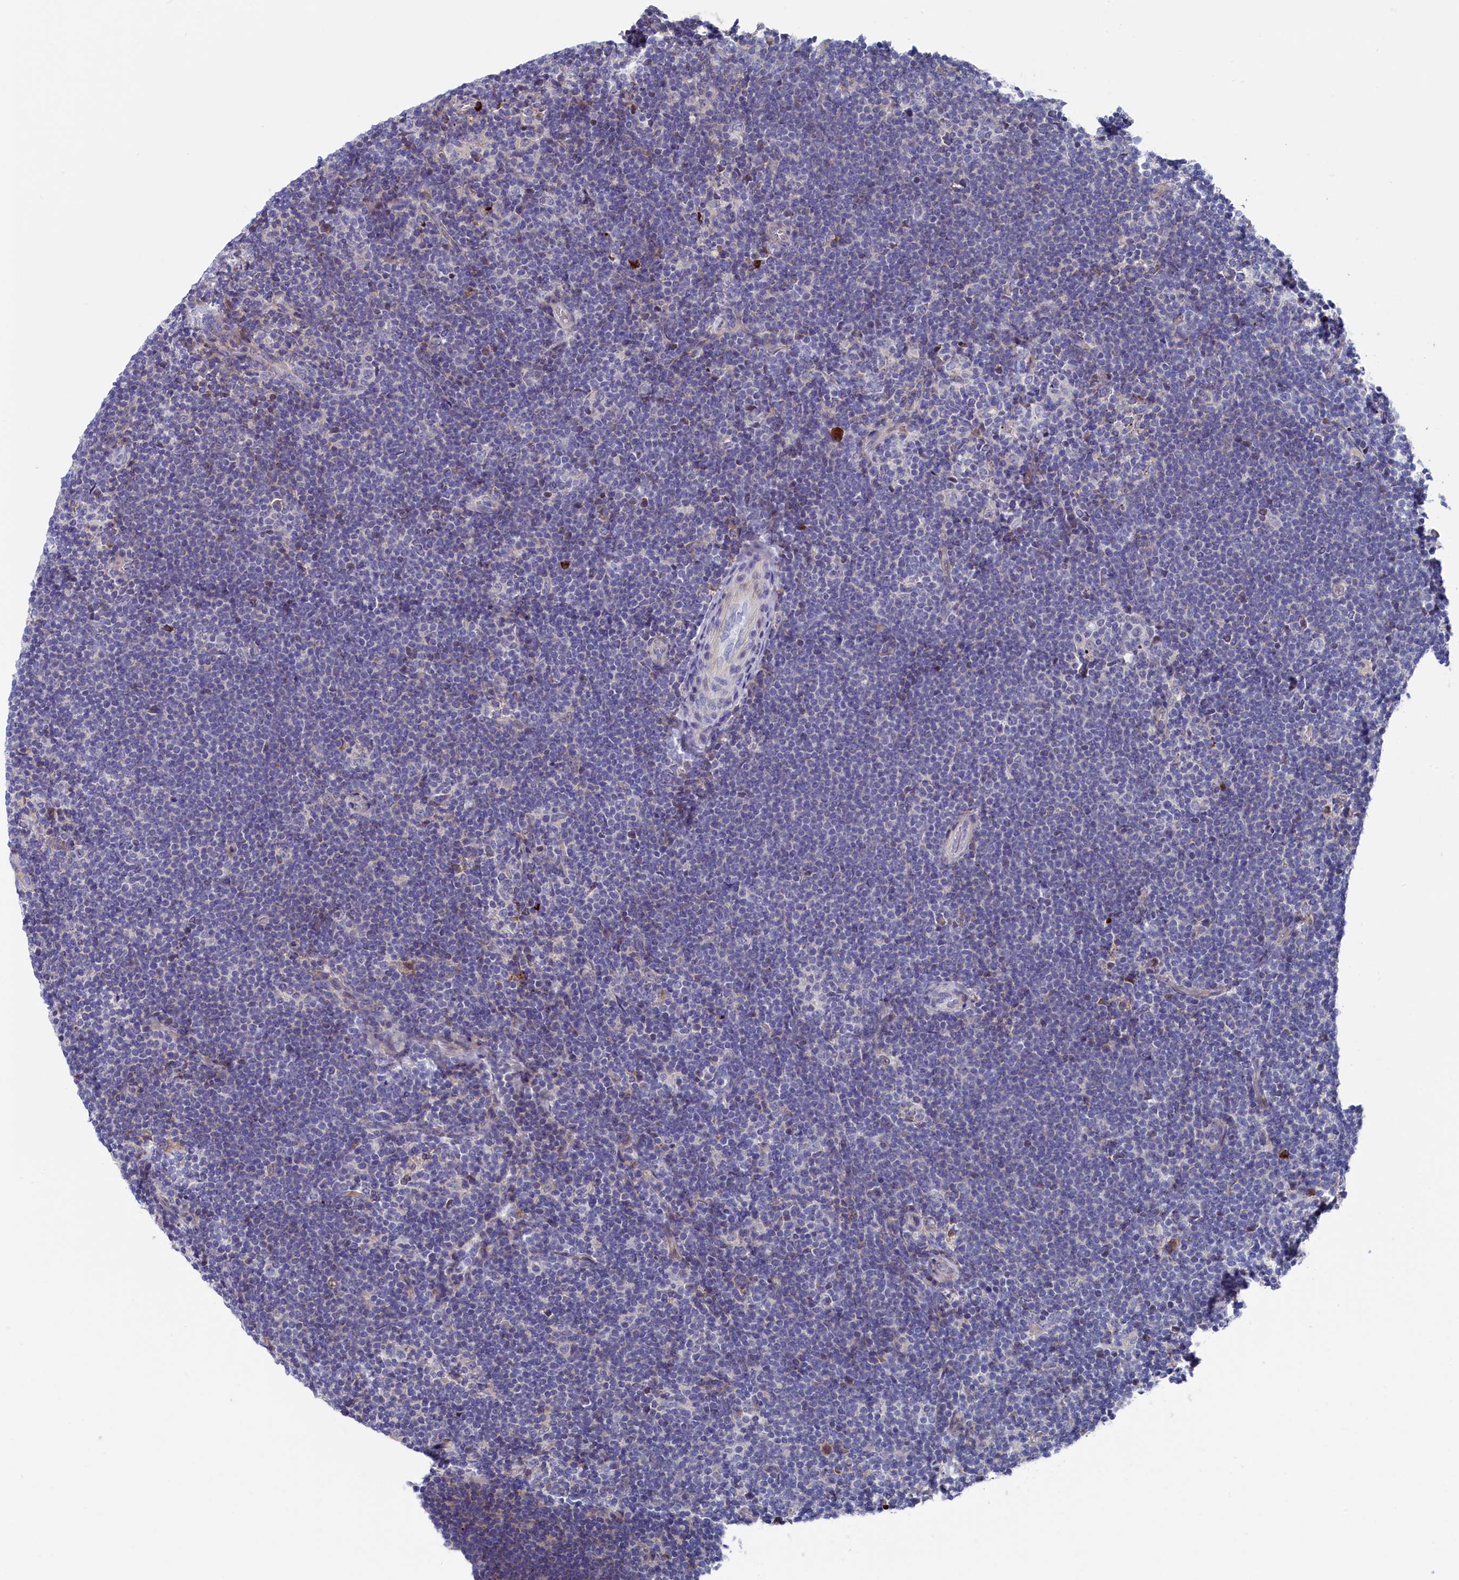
{"staining": {"intensity": "negative", "quantity": "none", "location": "none"}, "tissue": "lymphoma", "cell_type": "Tumor cells", "image_type": "cancer", "snomed": [{"axis": "morphology", "description": "Hodgkin's disease, NOS"}, {"axis": "topography", "description": "Lymph node"}], "caption": "Immunohistochemistry (IHC) of Hodgkin's disease displays no staining in tumor cells.", "gene": "NUDT7", "patient": {"sex": "female", "age": 57}}